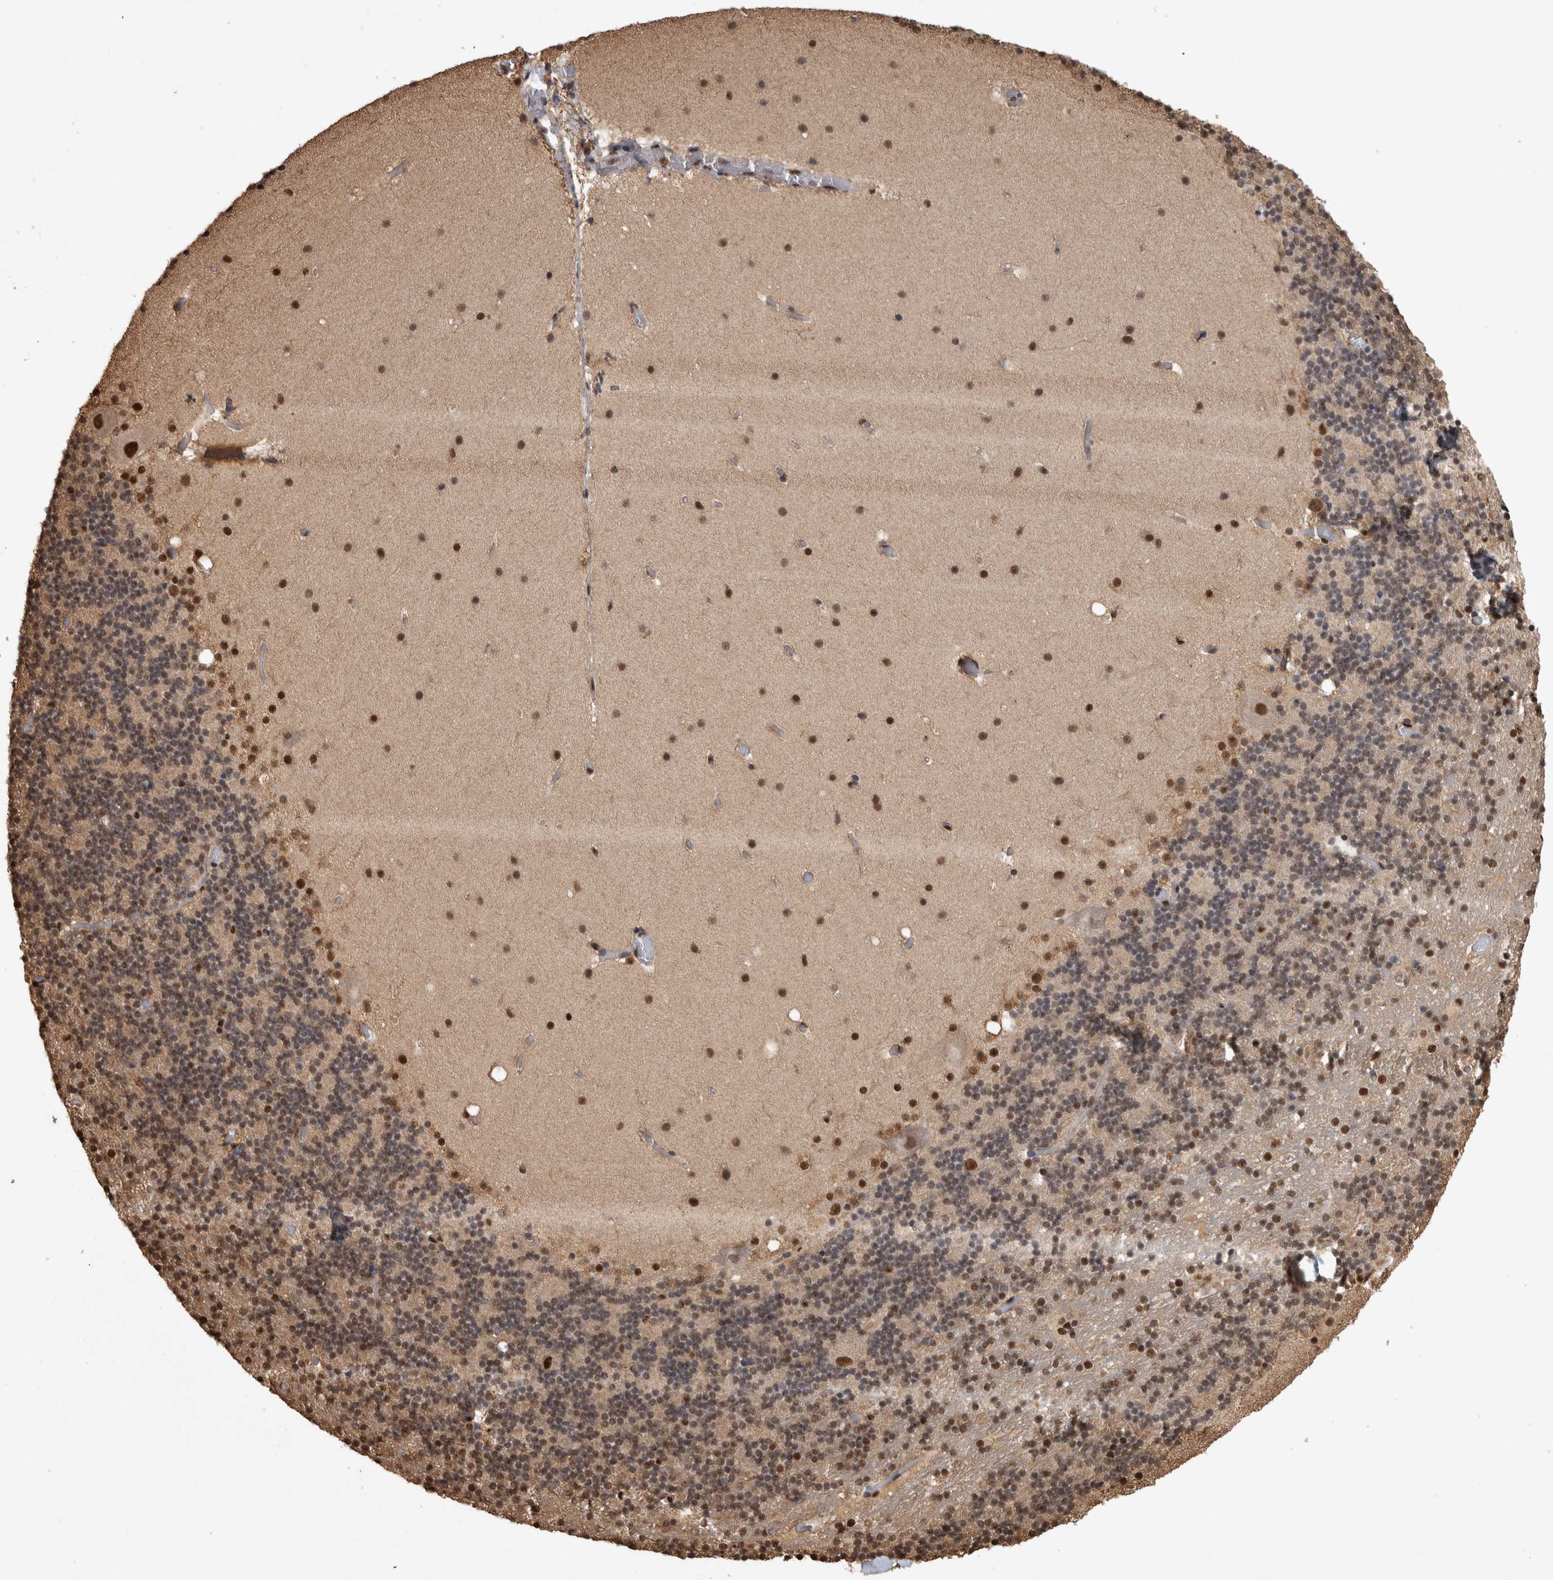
{"staining": {"intensity": "moderate", "quantity": "25%-75%", "location": "nuclear"}, "tissue": "cerebellum", "cell_type": "Cells in granular layer", "image_type": "normal", "snomed": [{"axis": "morphology", "description": "Normal tissue, NOS"}, {"axis": "topography", "description": "Cerebellum"}], "caption": "Human cerebellum stained for a protein (brown) displays moderate nuclear positive staining in approximately 25%-75% of cells in granular layer.", "gene": "RAD50", "patient": {"sex": "male", "age": 57}}